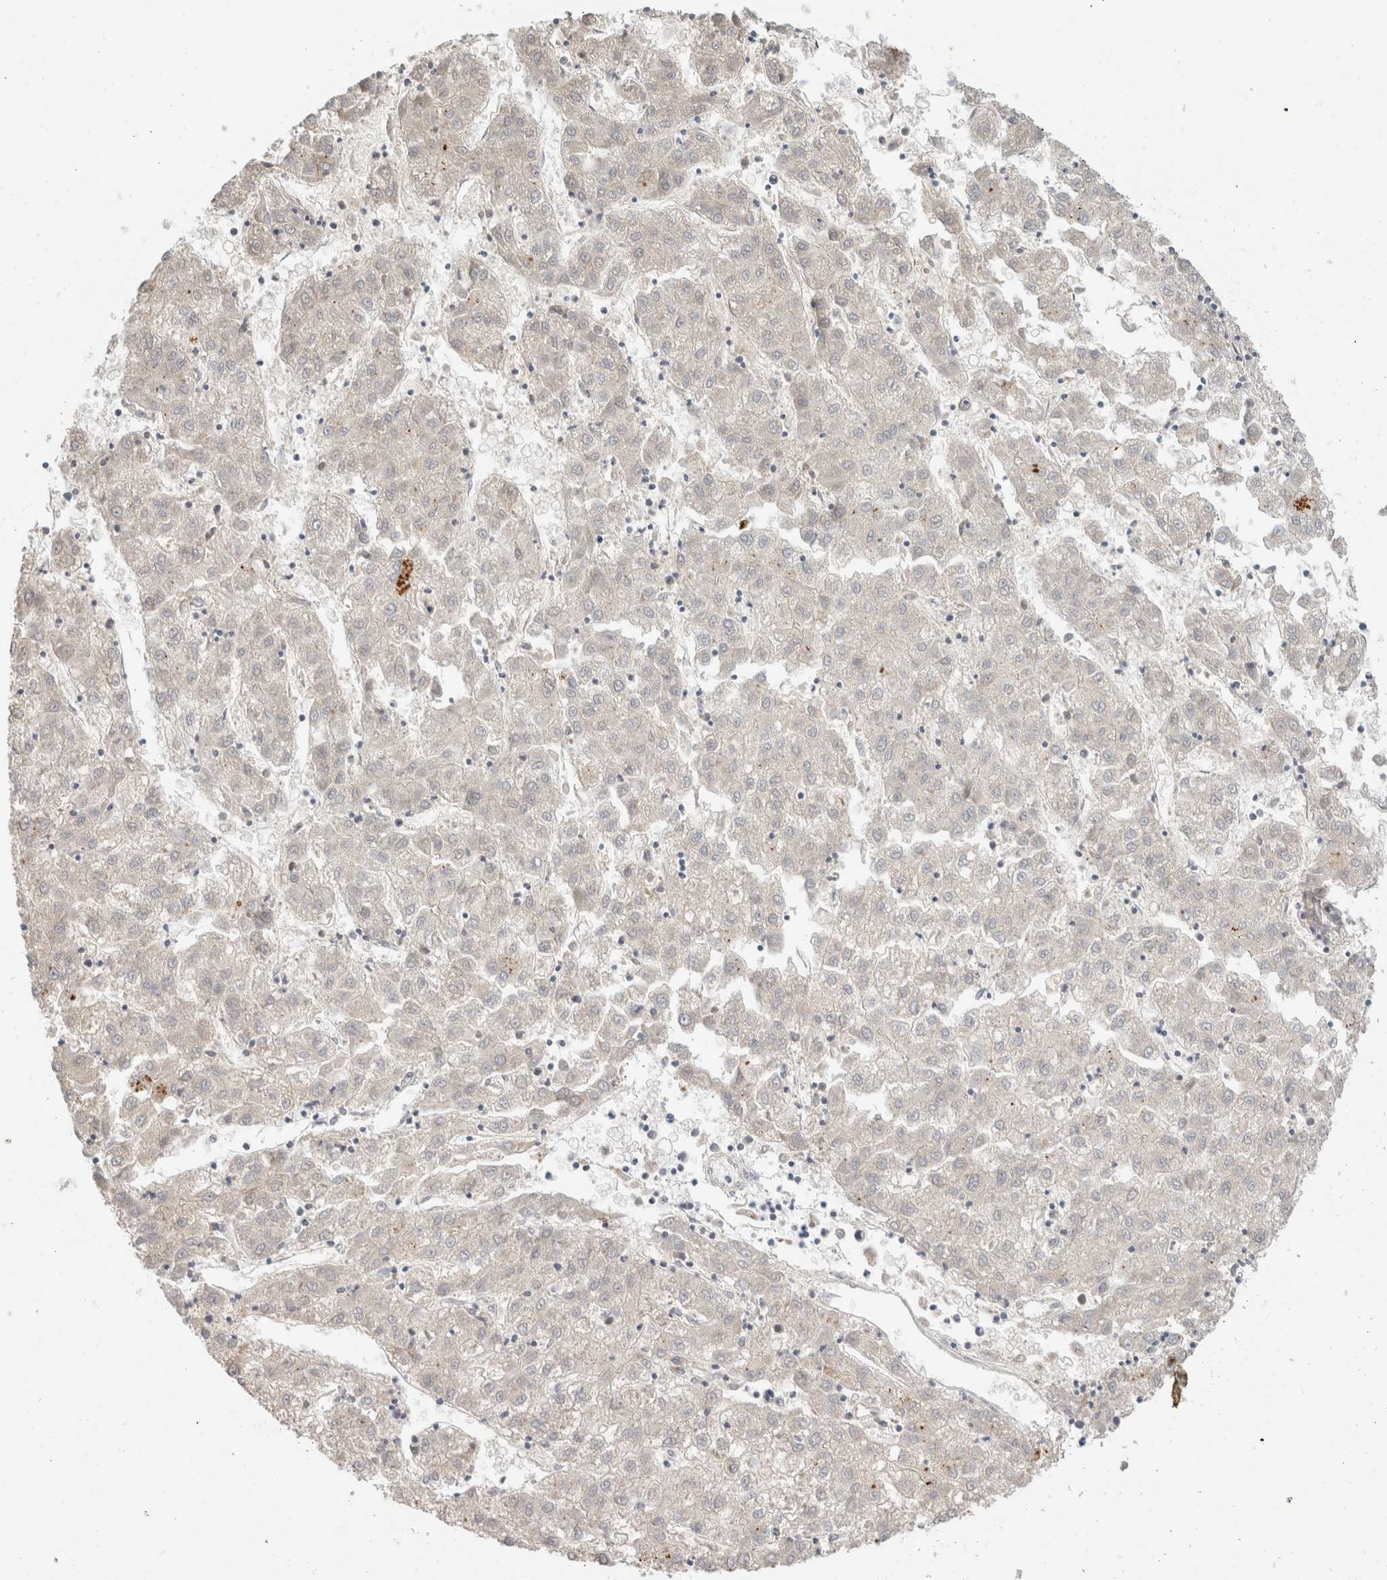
{"staining": {"intensity": "negative", "quantity": "none", "location": "none"}, "tissue": "liver cancer", "cell_type": "Tumor cells", "image_type": "cancer", "snomed": [{"axis": "morphology", "description": "Carcinoma, Hepatocellular, NOS"}, {"axis": "topography", "description": "Liver"}], "caption": "Immunohistochemical staining of liver cancer (hepatocellular carcinoma) displays no significant expression in tumor cells.", "gene": "CA13", "patient": {"sex": "male", "age": 72}}